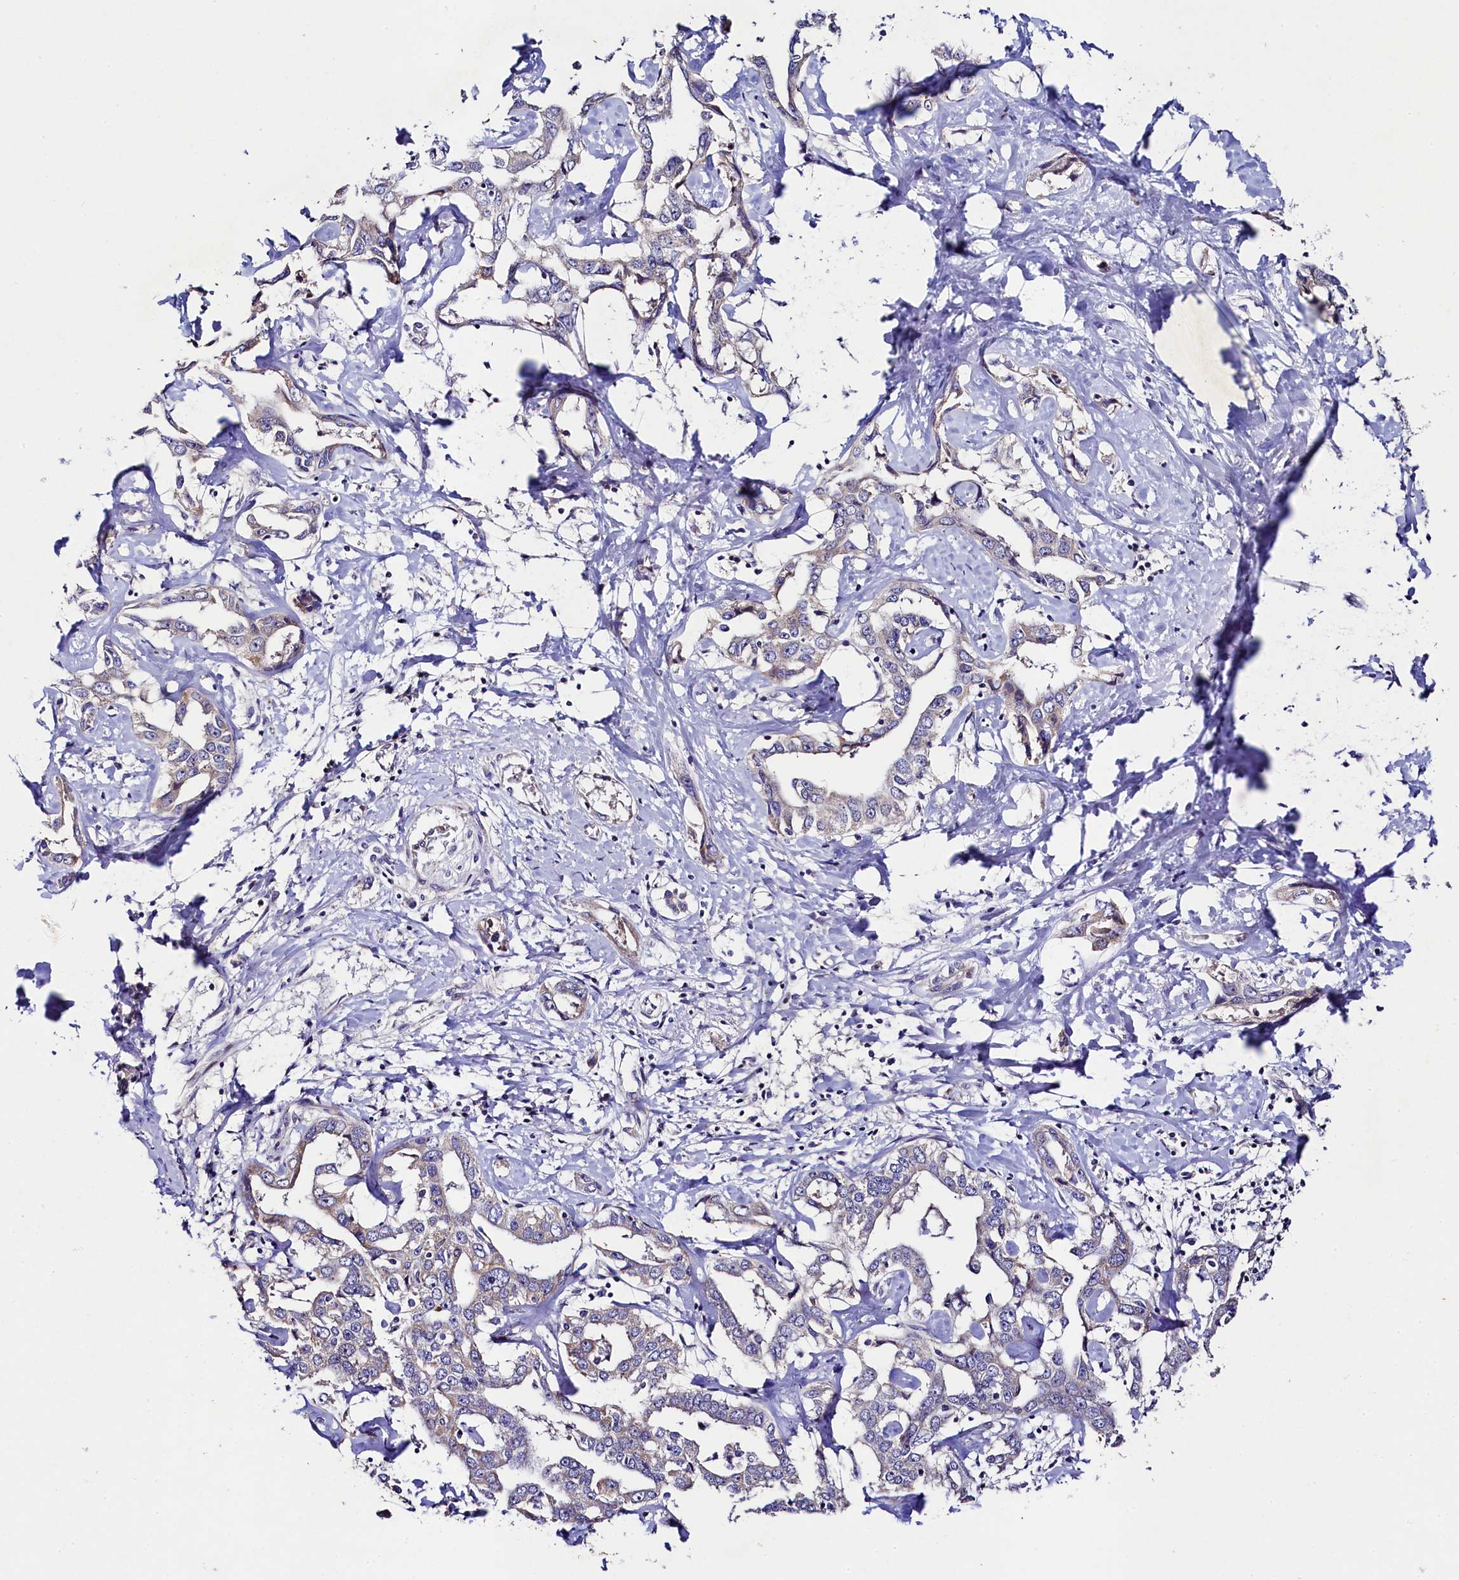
{"staining": {"intensity": "weak", "quantity": "25%-75%", "location": "cytoplasmic/membranous"}, "tissue": "liver cancer", "cell_type": "Tumor cells", "image_type": "cancer", "snomed": [{"axis": "morphology", "description": "Cholangiocarcinoma"}, {"axis": "topography", "description": "Liver"}], "caption": "Immunohistochemical staining of human liver cholangiocarcinoma reveals weak cytoplasmic/membranous protein positivity in approximately 25%-75% of tumor cells.", "gene": "FXYD6", "patient": {"sex": "male", "age": 59}}